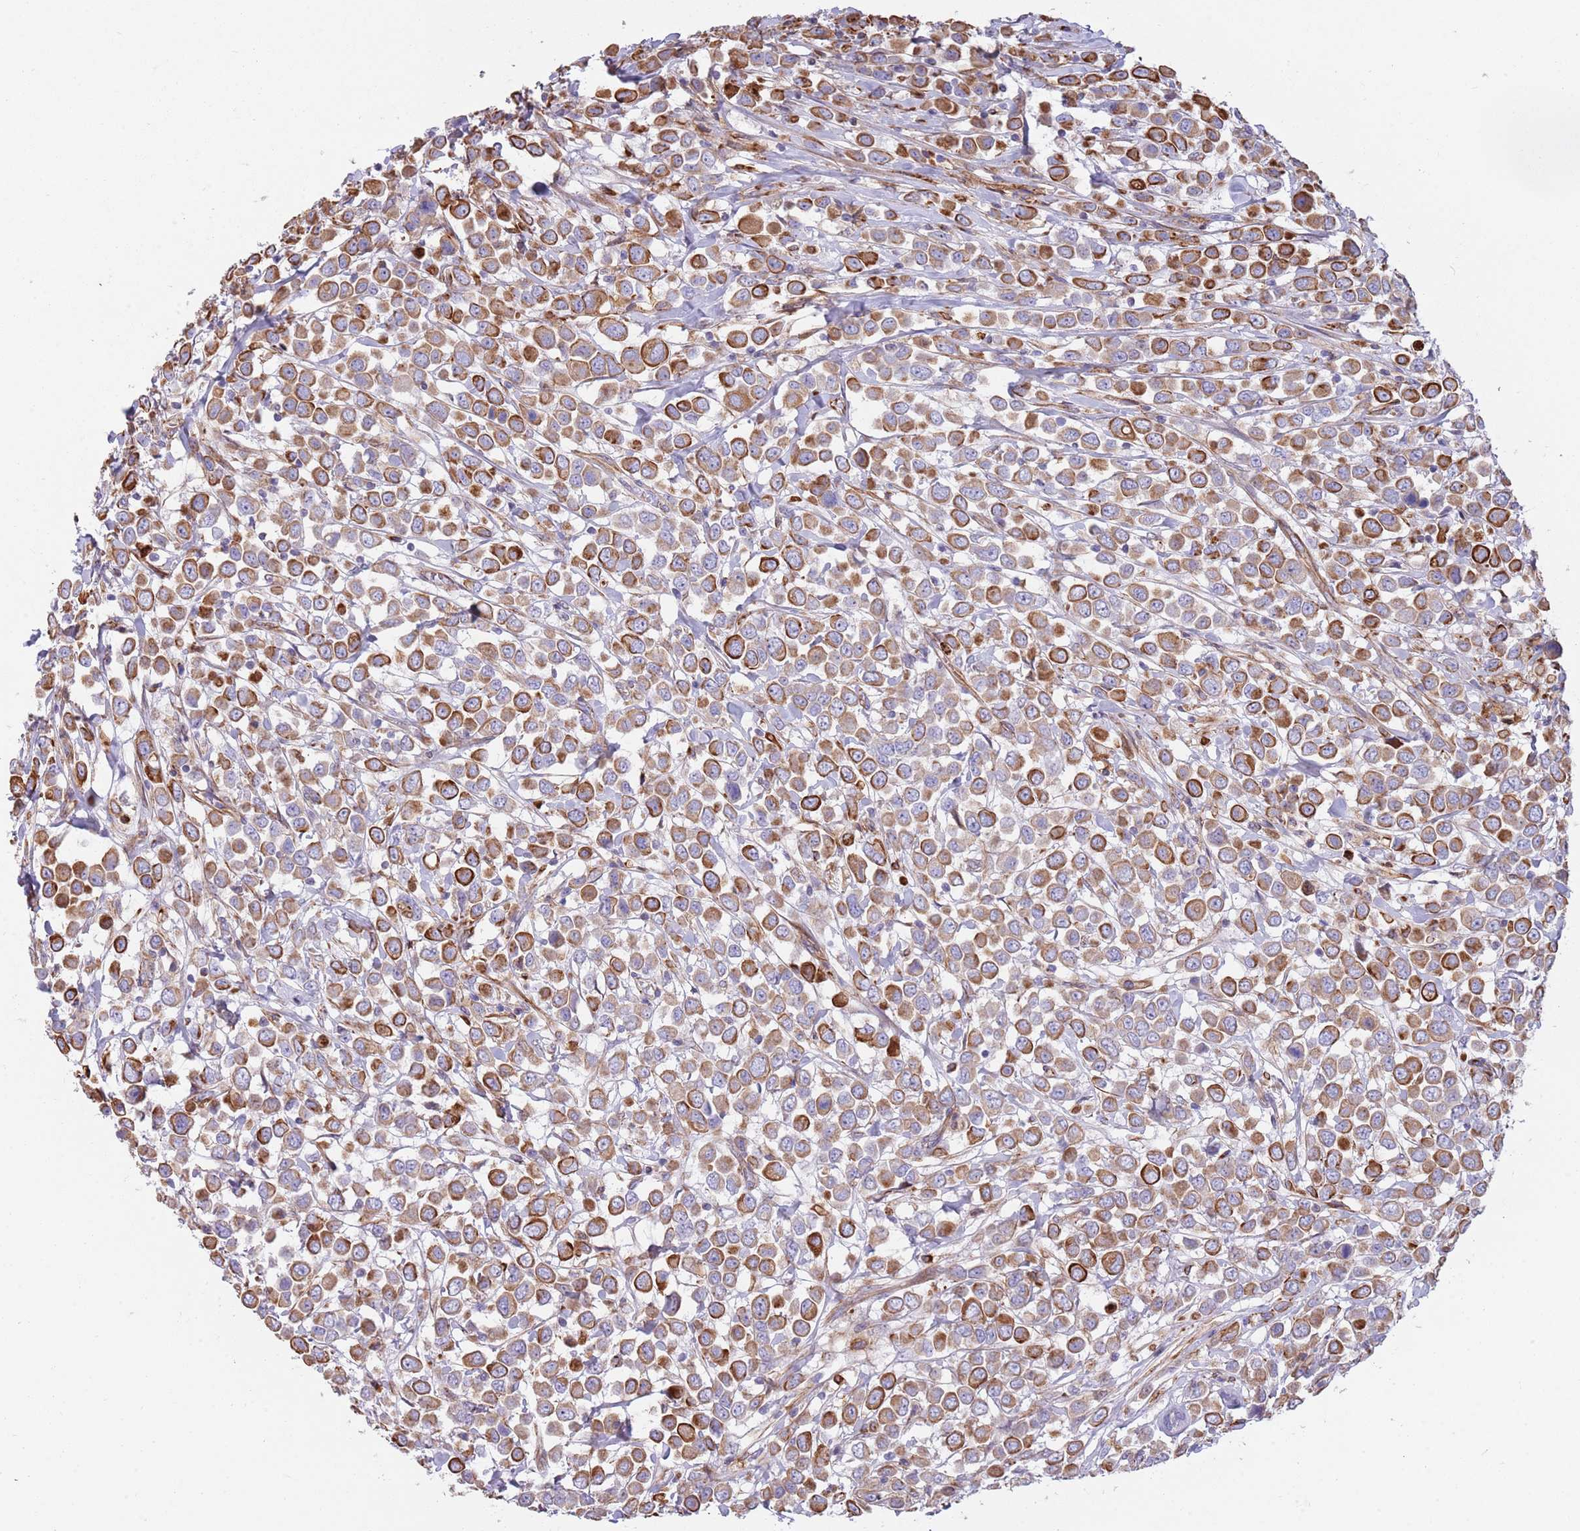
{"staining": {"intensity": "moderate", "quantity": ">75%", "location": "cytoplasmic/membranous"}, "tissue": "breast cancer", "cell_type": "Tumor cells", "image_type": "cancer", "snomed": [{"axis": "morphology", "description": "Duct carcinoma"}, {"axis": "topography", "description": "Breast"}], "caption": "Invasive ductal carcinoma (breast) was stained to show a protein in brown. There is medium levels of moderate cytoplasmic/membranous positivity in approximately >75% of tumor cells.", "gene": "MOGAT1", "patient": {"sex": "female", "age": 61}}